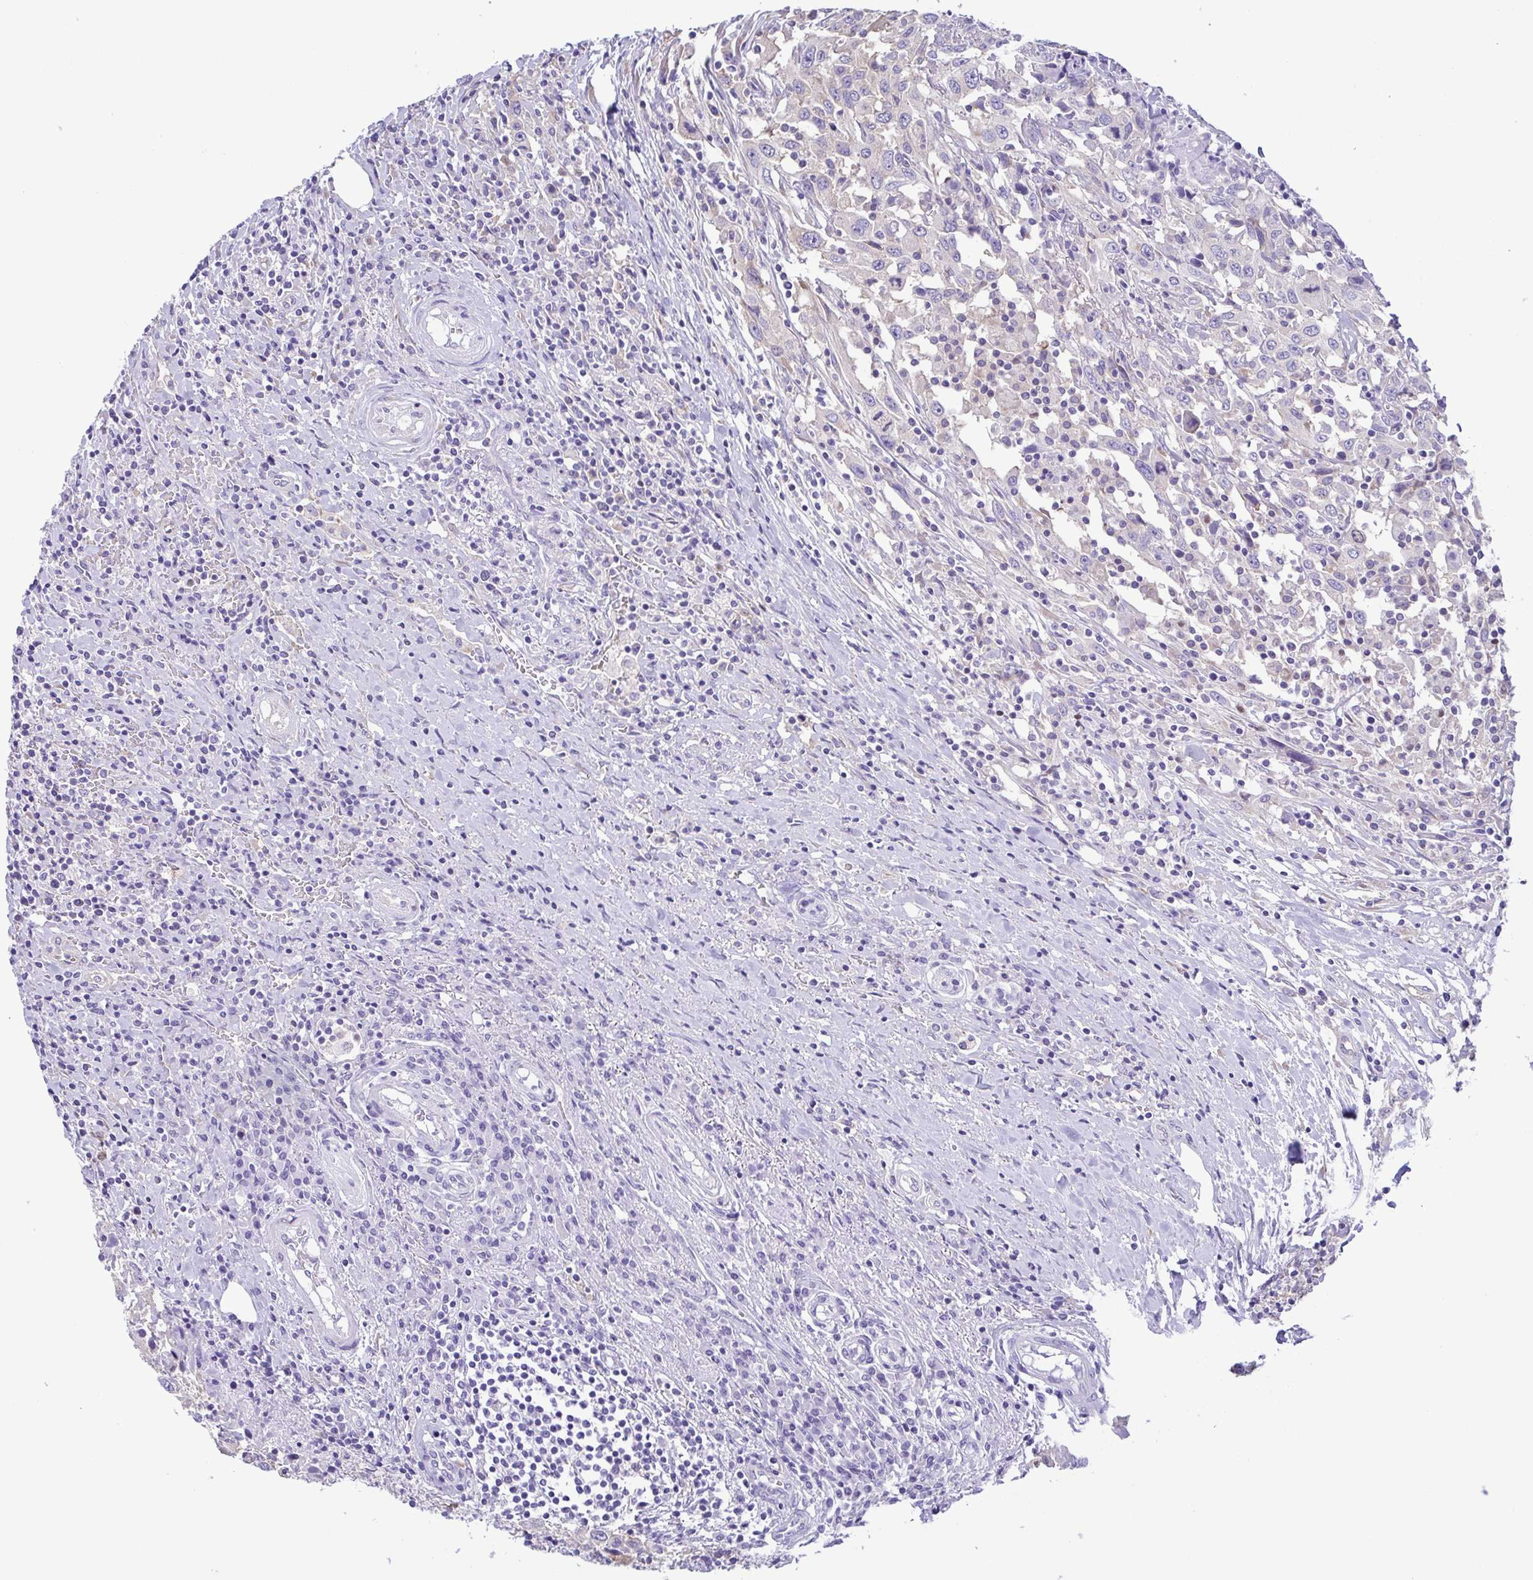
{"staining": {"intensity": "negative", "quantity": "none", "location": "none"}, "tissue": "urothelial cancer", "cell_type": "Tumor cells", "image_type": "cancer", "snomed": [{"axis": "morphology", "description": "Urothelial carcinoma, High grade"}, {"axis": "topography", "description": "Urinary bladder"}], "caption": "There is no significant expression in tumor cells of high-grade urothelial carcinoma.", "gene": "TNNI3", "patient": {"sex": "male", "age": 61}}